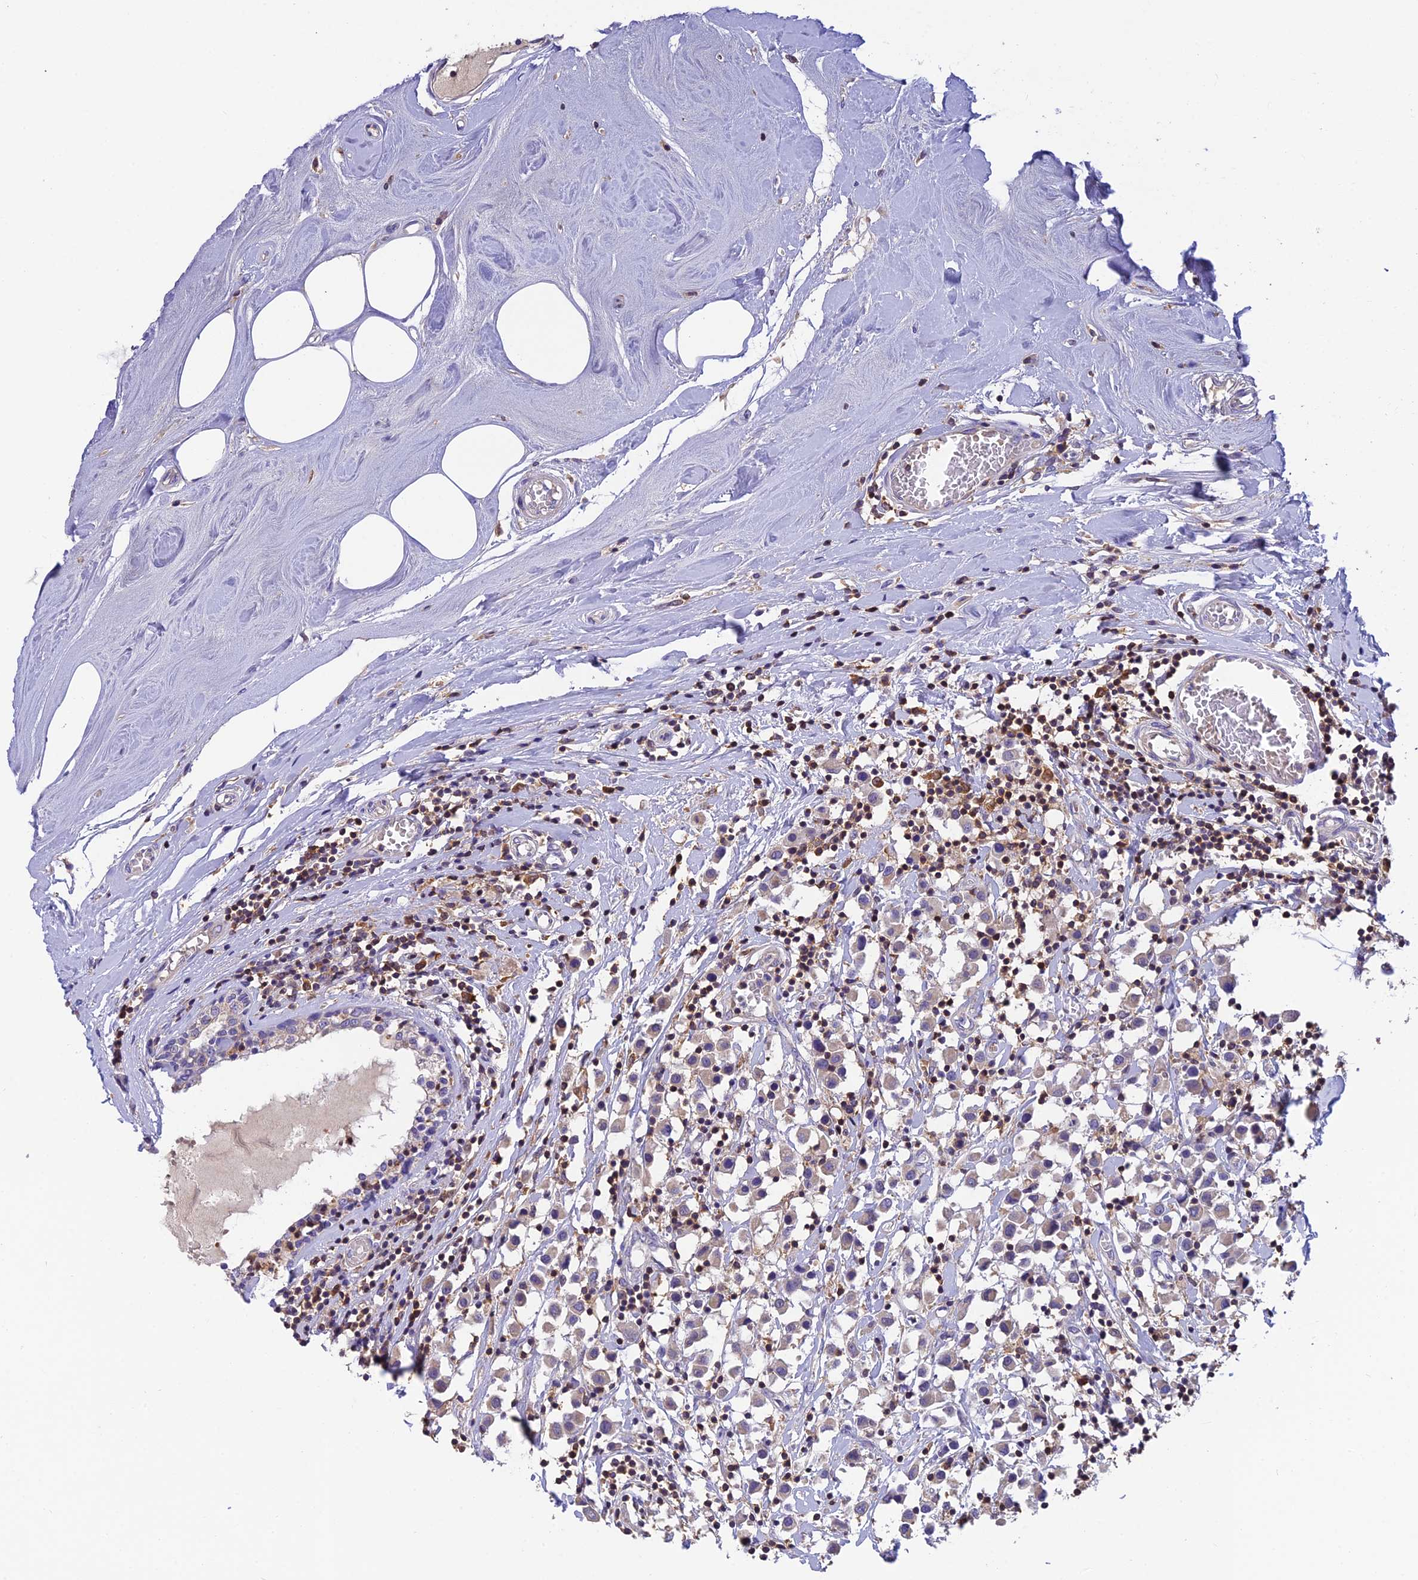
{"staining": {"intensity": "negative", "quantity": "none", "location": "none"}, "tissue": "breast cancer", "cell_type": "Tumor cells", "image_type": "cancer", "snomed": [{"axis": "morphology", "description": "Duct carcinoma"}, {"axis": "topography", "description": "Breast"}], "caption": "The photomicrograph displays no staining of tumor cells in breast cancer (intraductal carcinoma).", "gene": "LPXN", "patient": {"sex": "female", "age": 61}}